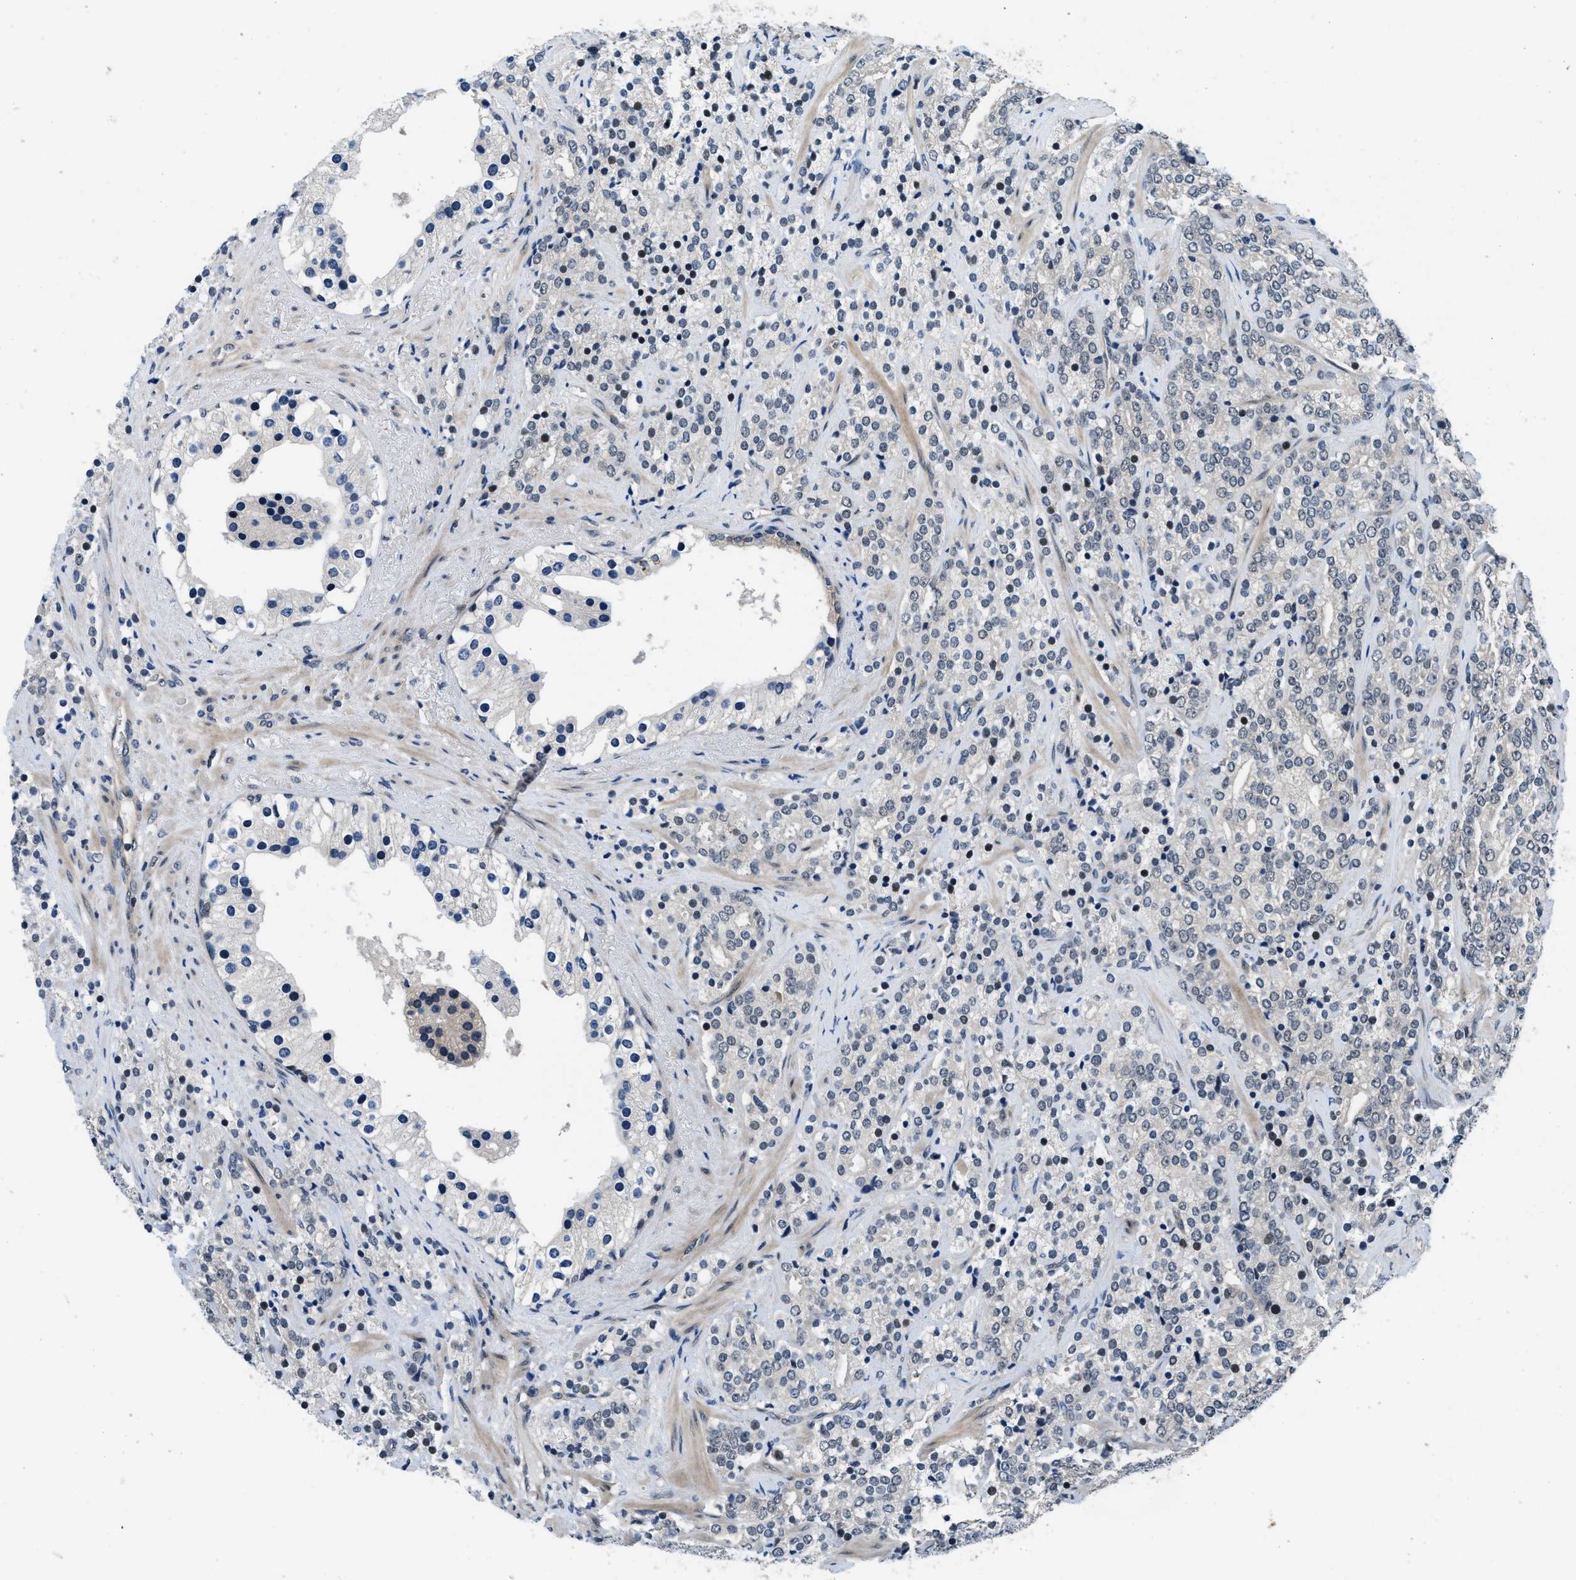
{"staining": {"intensity": "moderate", "quantity": "<25%", "location": "nuclear"}, "tissue": "prostate cancer", "cell_type": "Tumor cells", "image_type": "cancer", "snomed": [{"axis": "morphology", "description": "Adenocarcinoma, High grade"}, {"axis": "topography", "description": "Prostate"}], "caption": "Prostate high-grade adenocarcinoma stained for a protein (brown) demonstrates moderate nuclear positive positivity in approximately <25% of tumor cells.", "gene": "SETD5", "patient": {"sex": "male", "age": 71}}